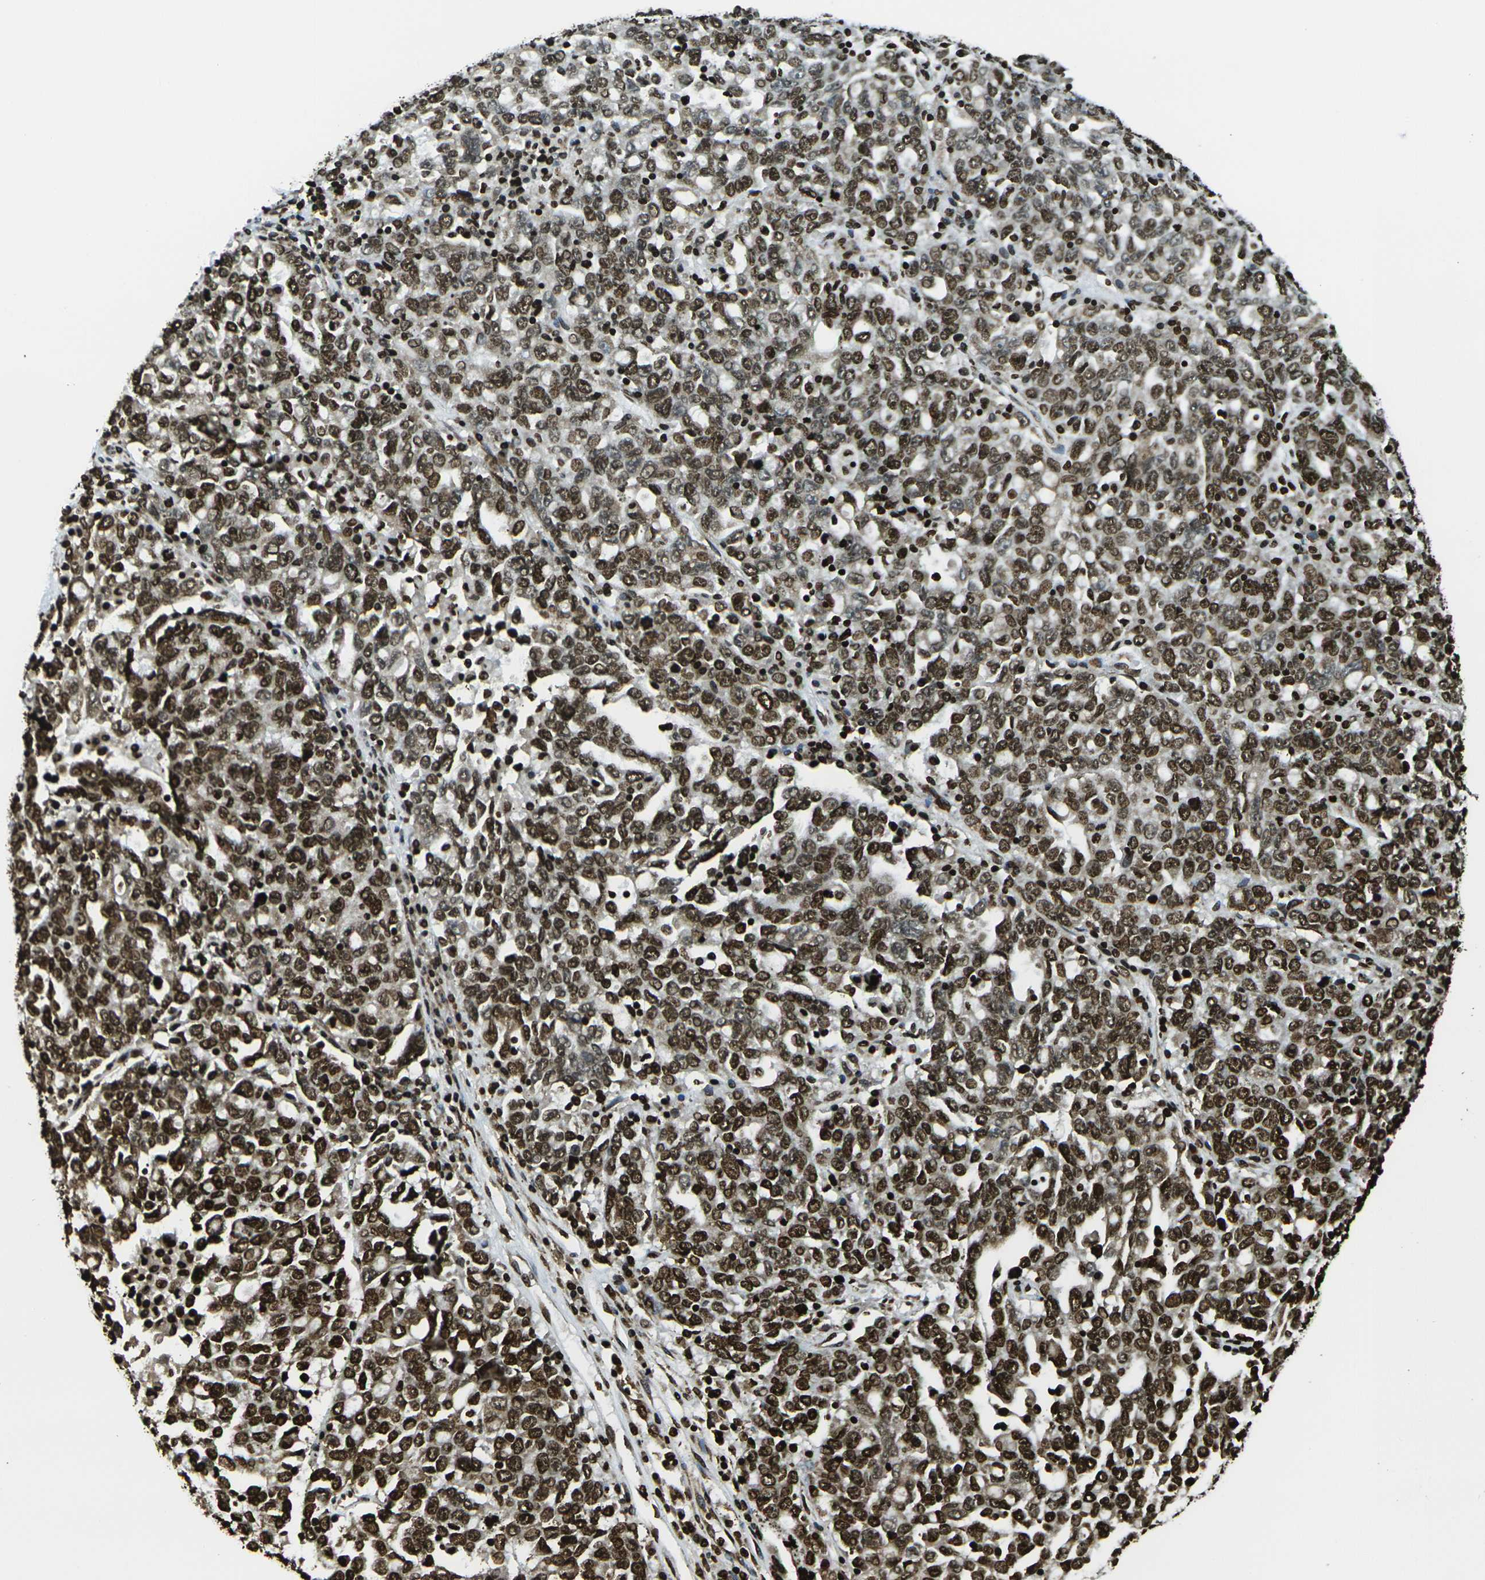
{"staining": {"intensity": "strong", "quantity": ">75%", "location": "nuclear"}, "tissue": "ovarian cancer", "cell_type": "Tumor cells", "image_type": "cancer", "snomed": [{"axis": "morphology", "description": "Carcinoma, endometroid"}, {"axis": "topography", "description": "Ovary"}], "caption": "Strong nuclear expression is present in approximately >75% of tumor cells in ovarian endometroid carcinoma.", "gene": "H1-2", "patient": {"sex": "female", "age": 62}}